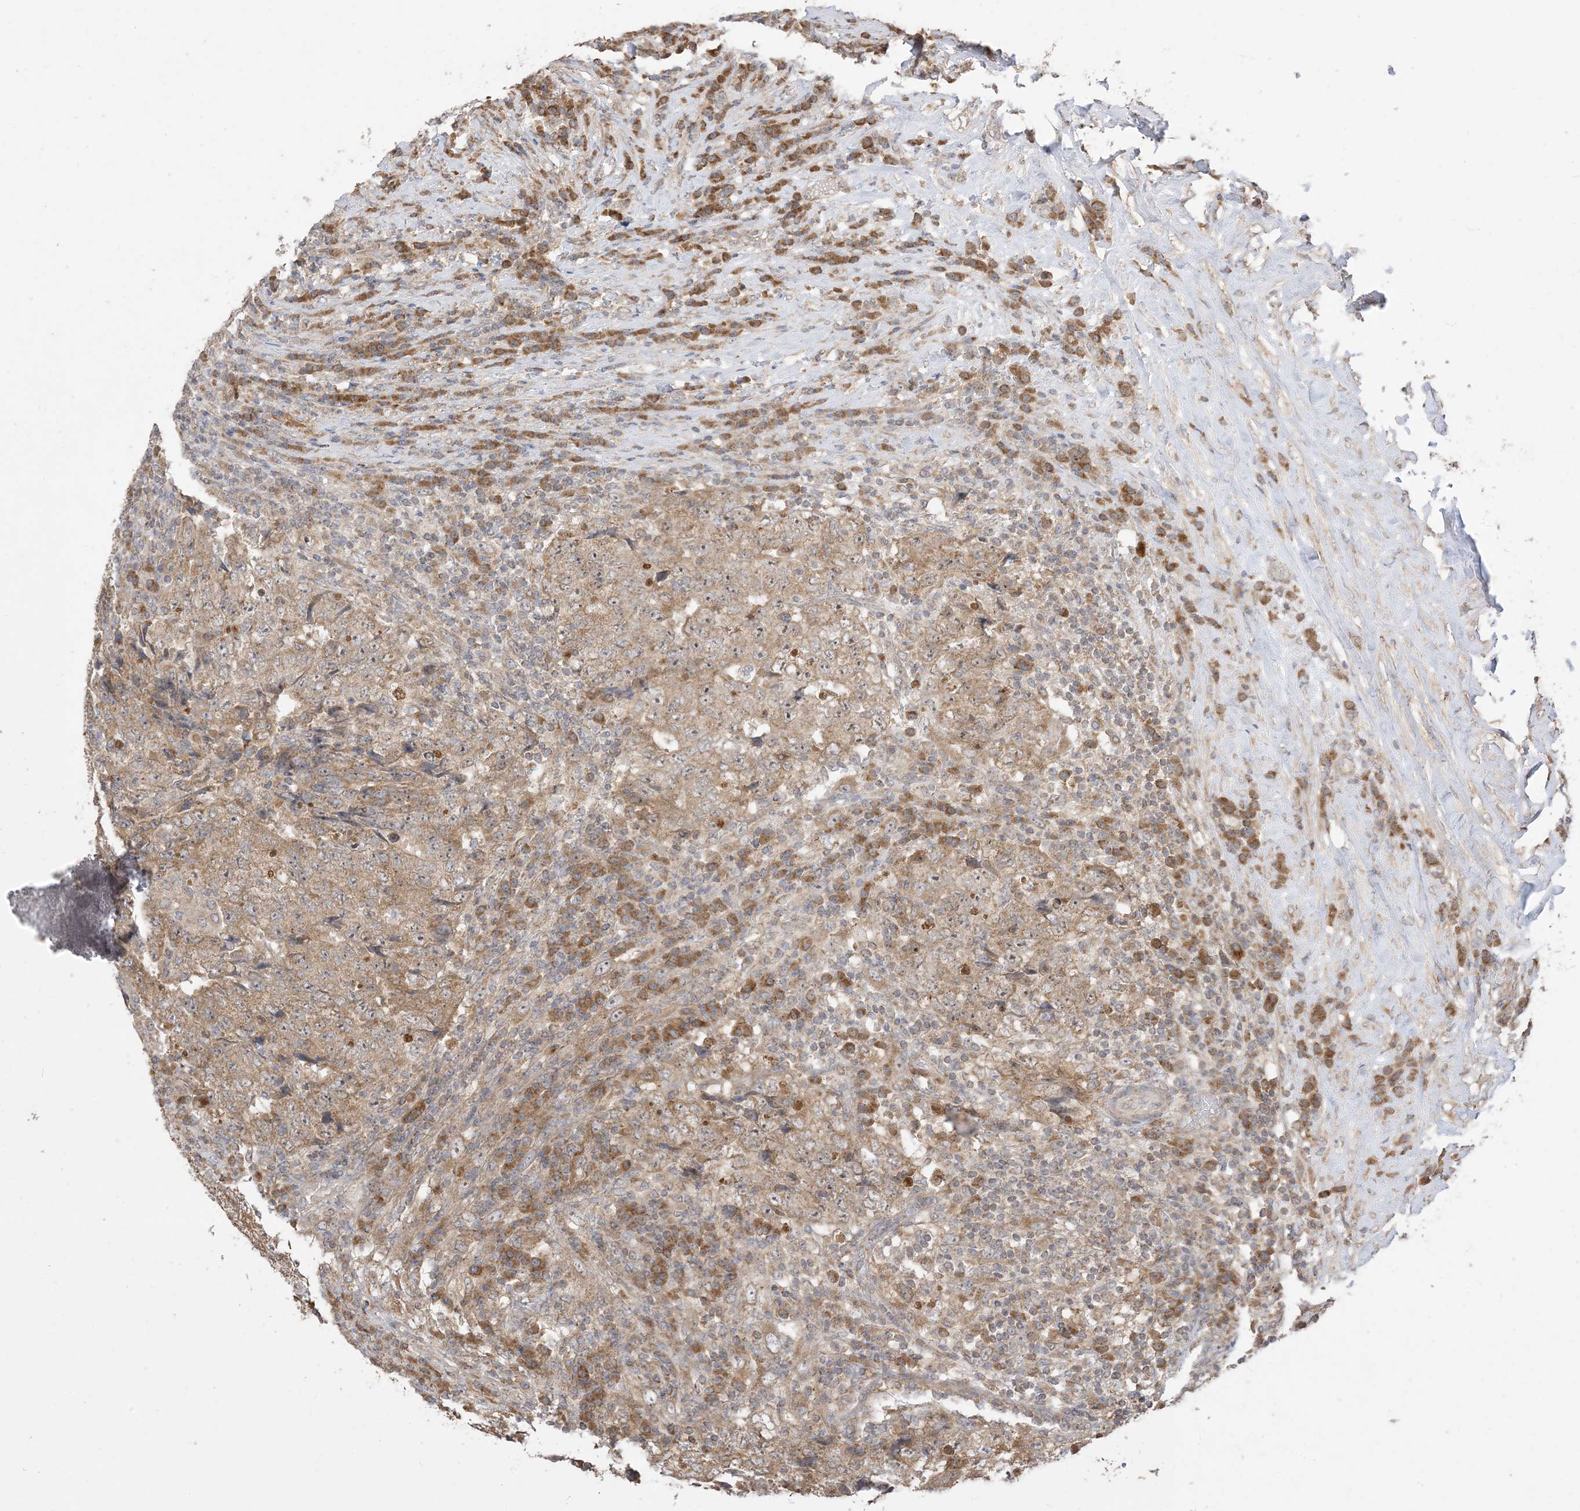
{"staining": {"intensity": "moderate", "quantity": ">75%", "location": "cytoplasmic/membranous"}, "tissue": "testis cancer", "cell_type": "Tumor cells", "image_type": "cancer", "snomed": [{"axis": "morphology", "description": "Necrosis, NOS"}, {"axis": "morphology", "description": "Carcinoma, Embryonal, NOS"}, {"axis": "topography", "description": "Testis"}], "caption": "Protein staining displays moderate cytoplasmic/membranous positivity in about >75% of tumor cells in testis cancer.", "gene": "SIRT3", "patient": {"sex": "male", "age": 19}}